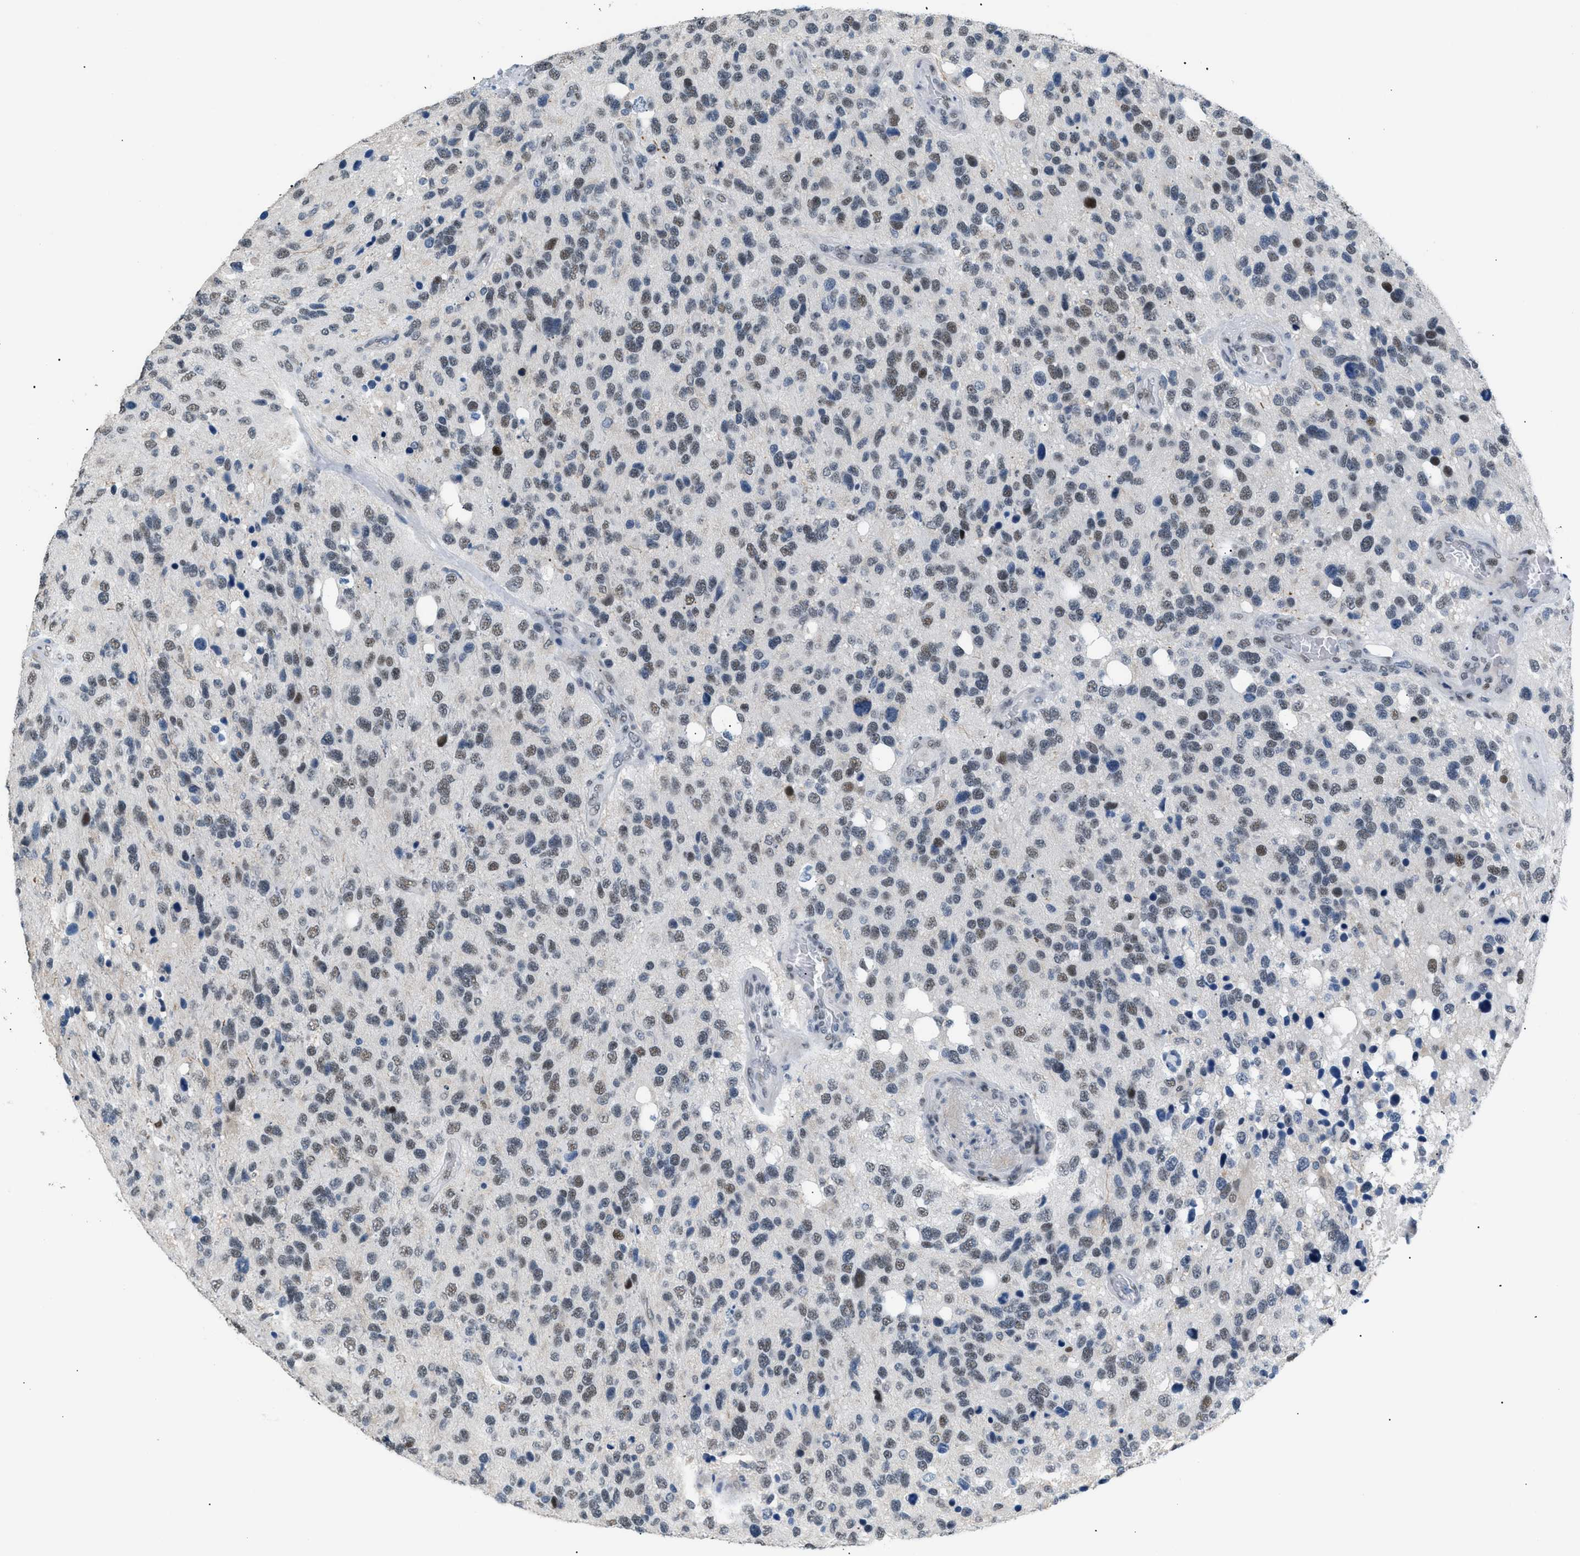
{"staining": {"intensity": "weak", "quantity": "25%-75%", "location": "nuclear"}, "tissue": "glioma", "cell_type": "Tumor cells", "image_type": "cancer", "snomed": [{"axis": "morphology", "description": "Glioma, malignant, High grade"}, {"axis": "topography", "description": "Brain"}], "caption": "High-power microscopy captured an IHC histopathology image of high-grade glioma (malignant), revealing weak nuclear positivity in about 25%-75% of tumor cells.", "gene": "KCNC3", "patient": {"sex": "female", "age": 58}}